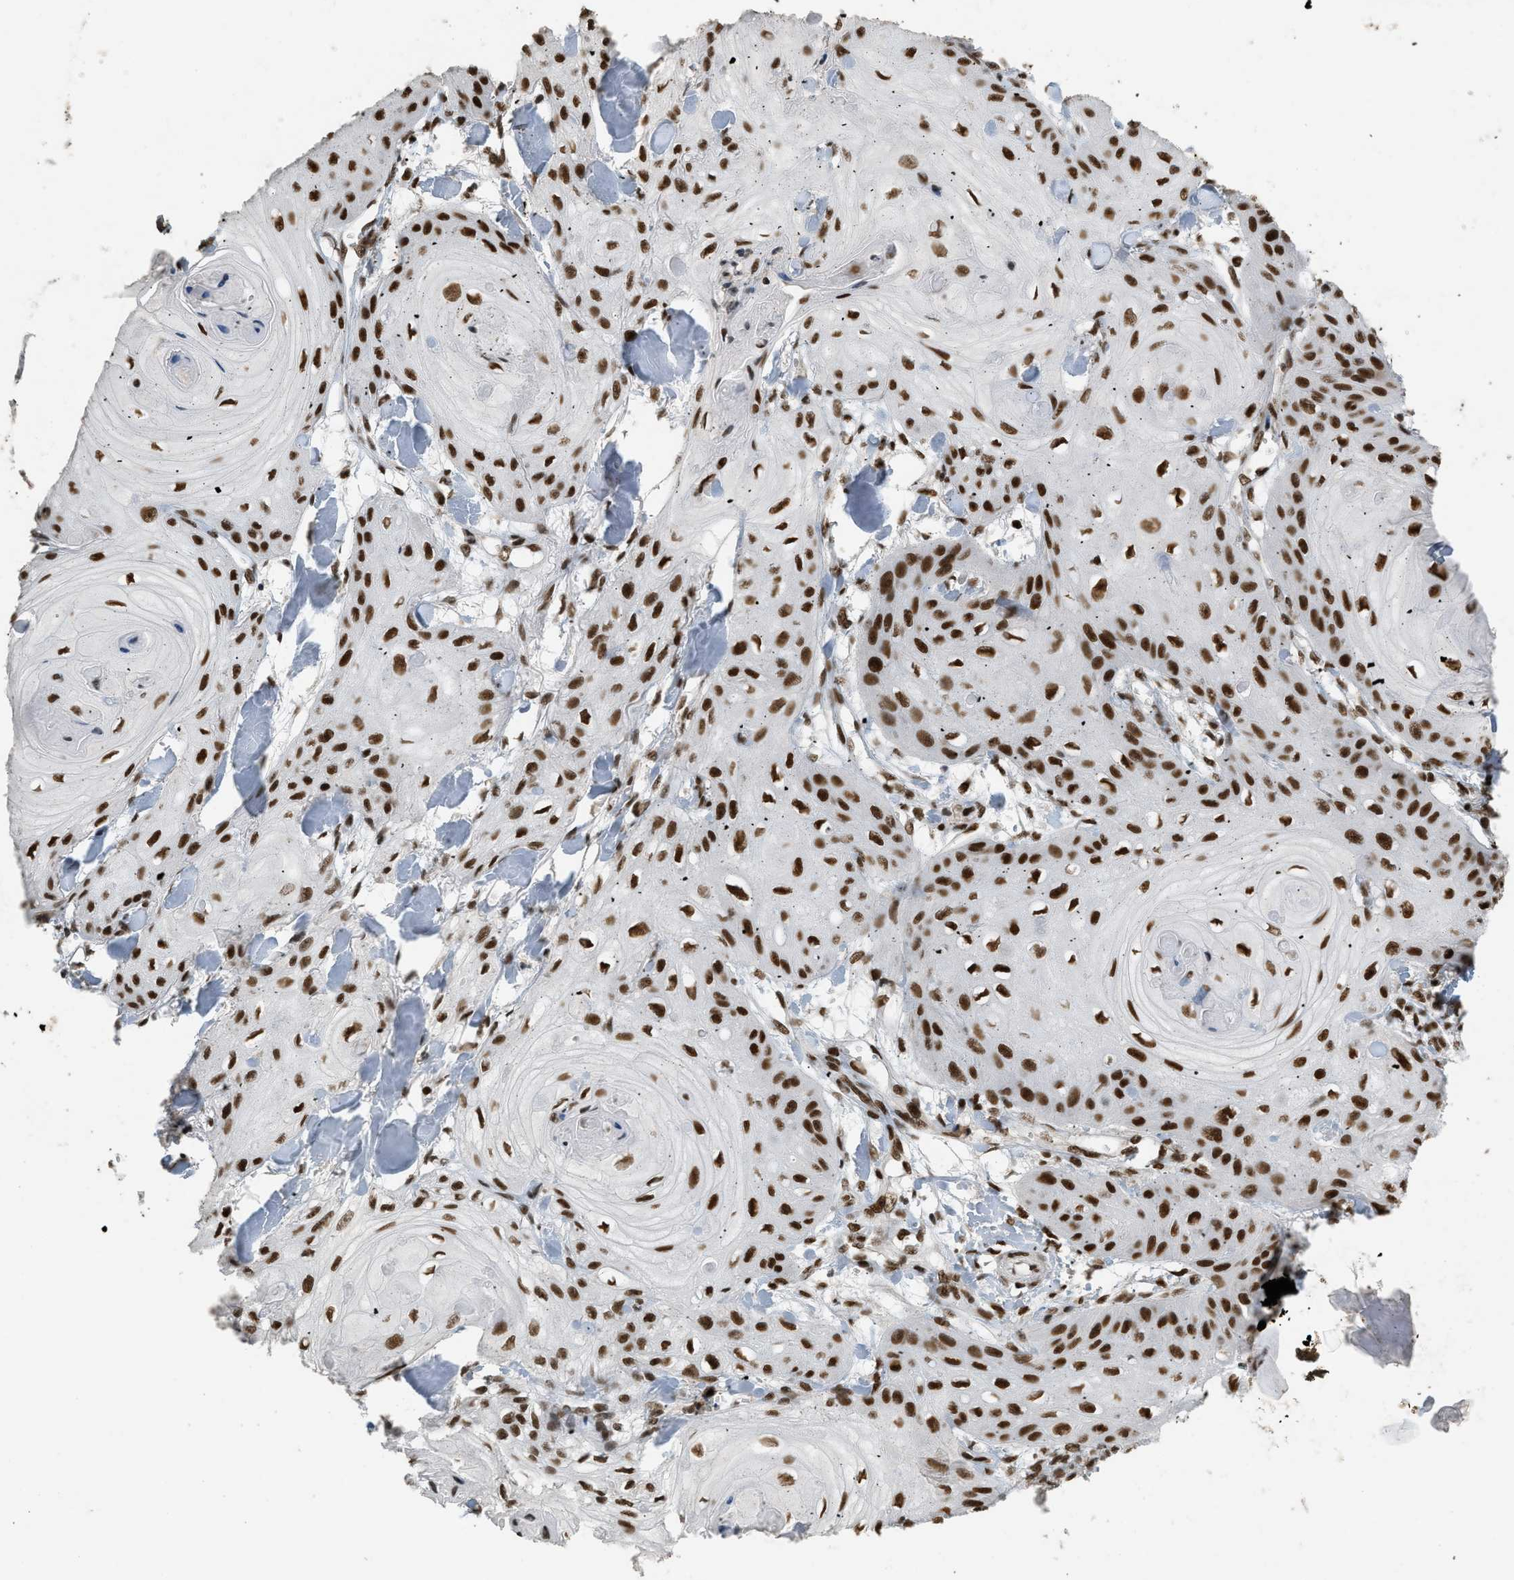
{"staining": {"intensity": "strong", "quantity": ">75%", "location": "nuclear"}, "tissue": "skin cancer", "cell_type": "Tumor cells", "image_type": "cancer", "snomed": [{"axis": "morphology", "description": "Squamous cell carcinoma, NOS"}, {"axis": "topography", "description": "Skin"}], "caption": "Strong nuclear protein staining is present in approximately >75% of tumor cells in skin cancer (squamous cell carcinoma).", "gene": "SMARCB1", "patient": {"sex": "male", "age": 74}}